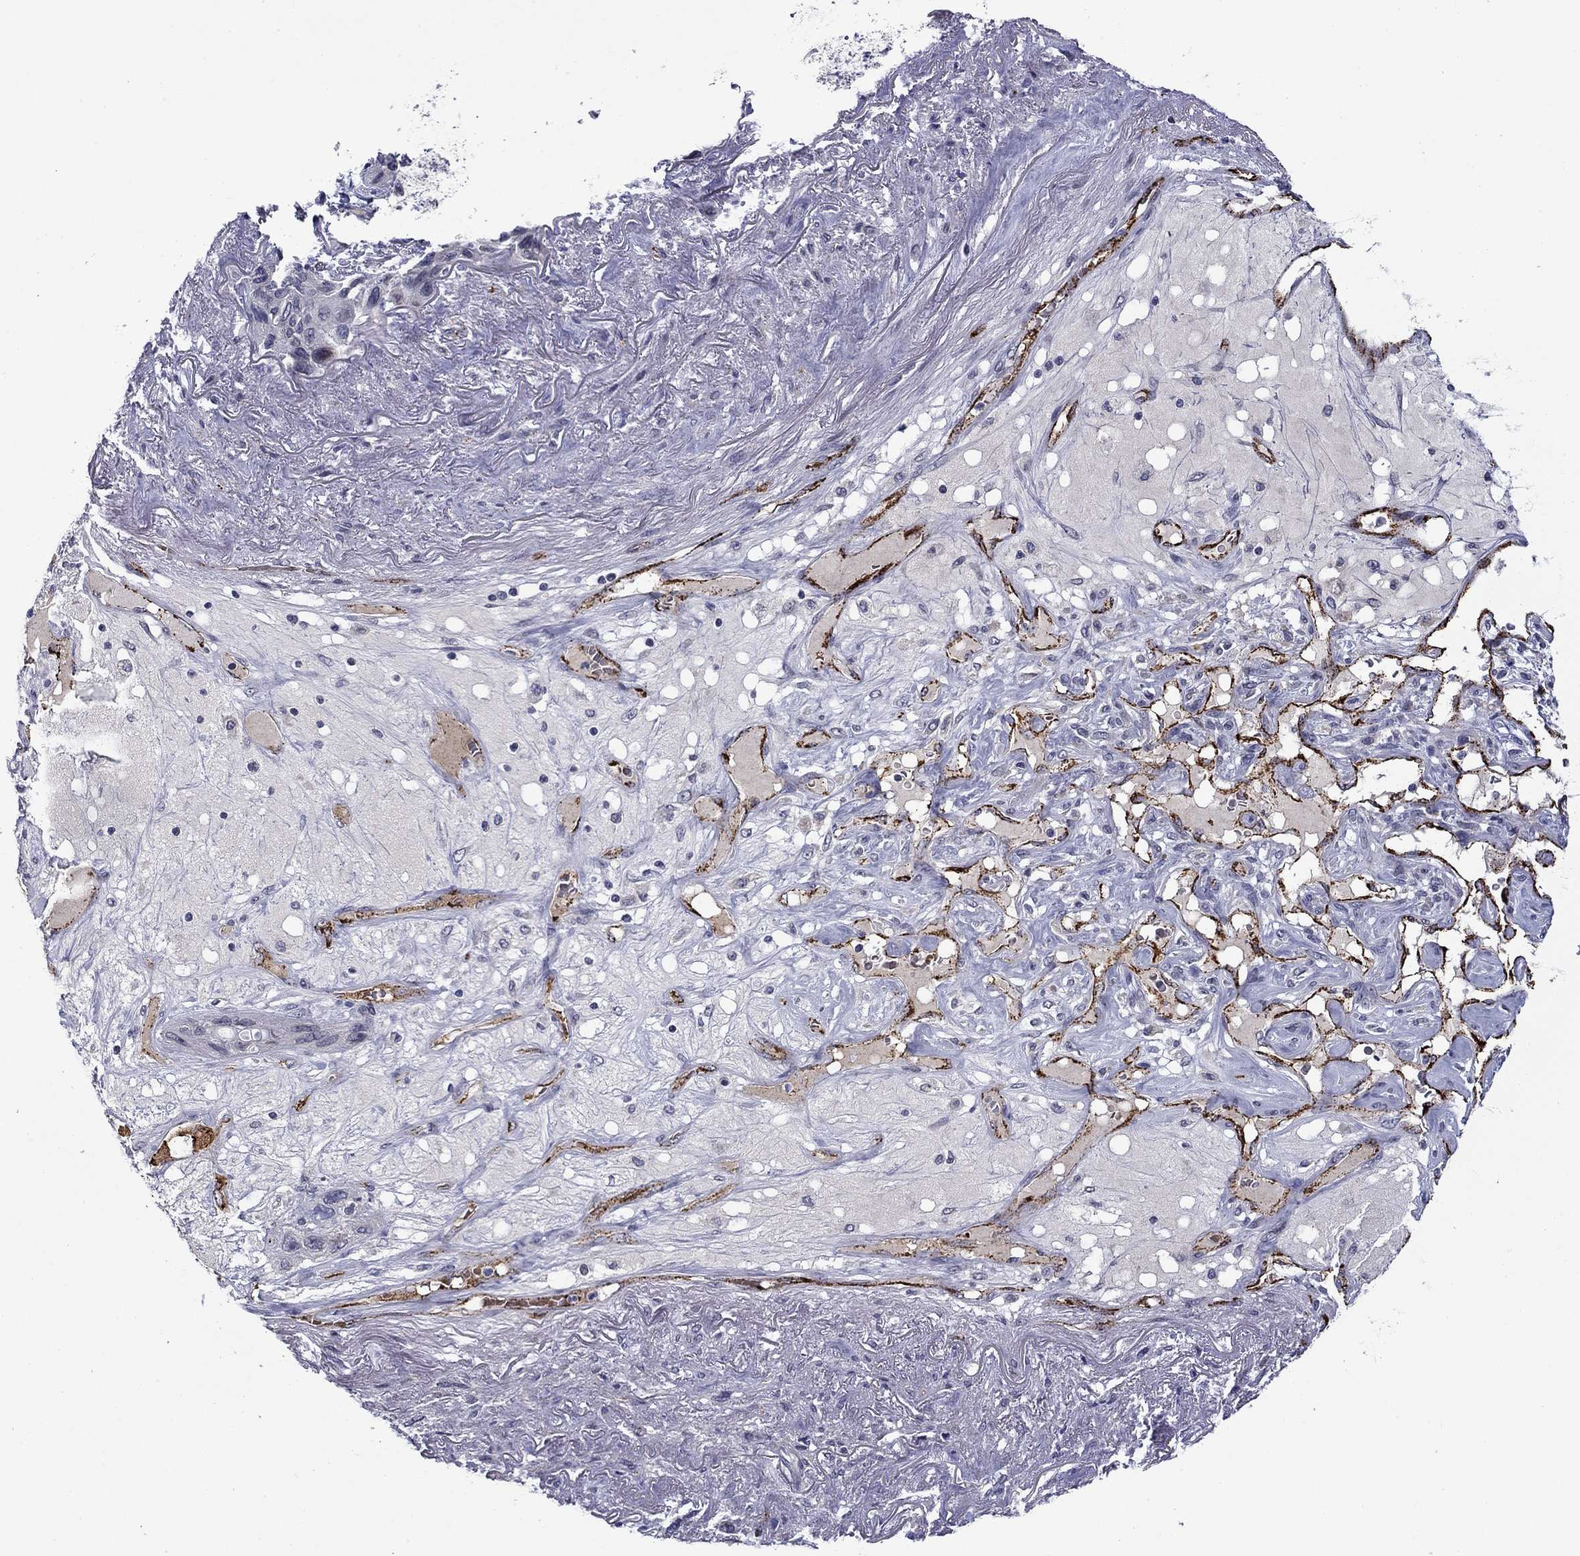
{"staining": {"intensity": "negative", "quantity": "none", "location": "none"}, "tissue": "lung cancer", "cell_type": "Tumor cells", "image_type": "cancer", "snomed": [{"axis": "morphology", "description": "Squamous cell carcinoma, NOS"}, {"axis": "topography", "description": "Lung"}], "caption": "The histopathology image reveals no staining of tumor cells in lung cancer.", "gene": "SLITRK1", "patient": {"sex": "female", "age": 70}}